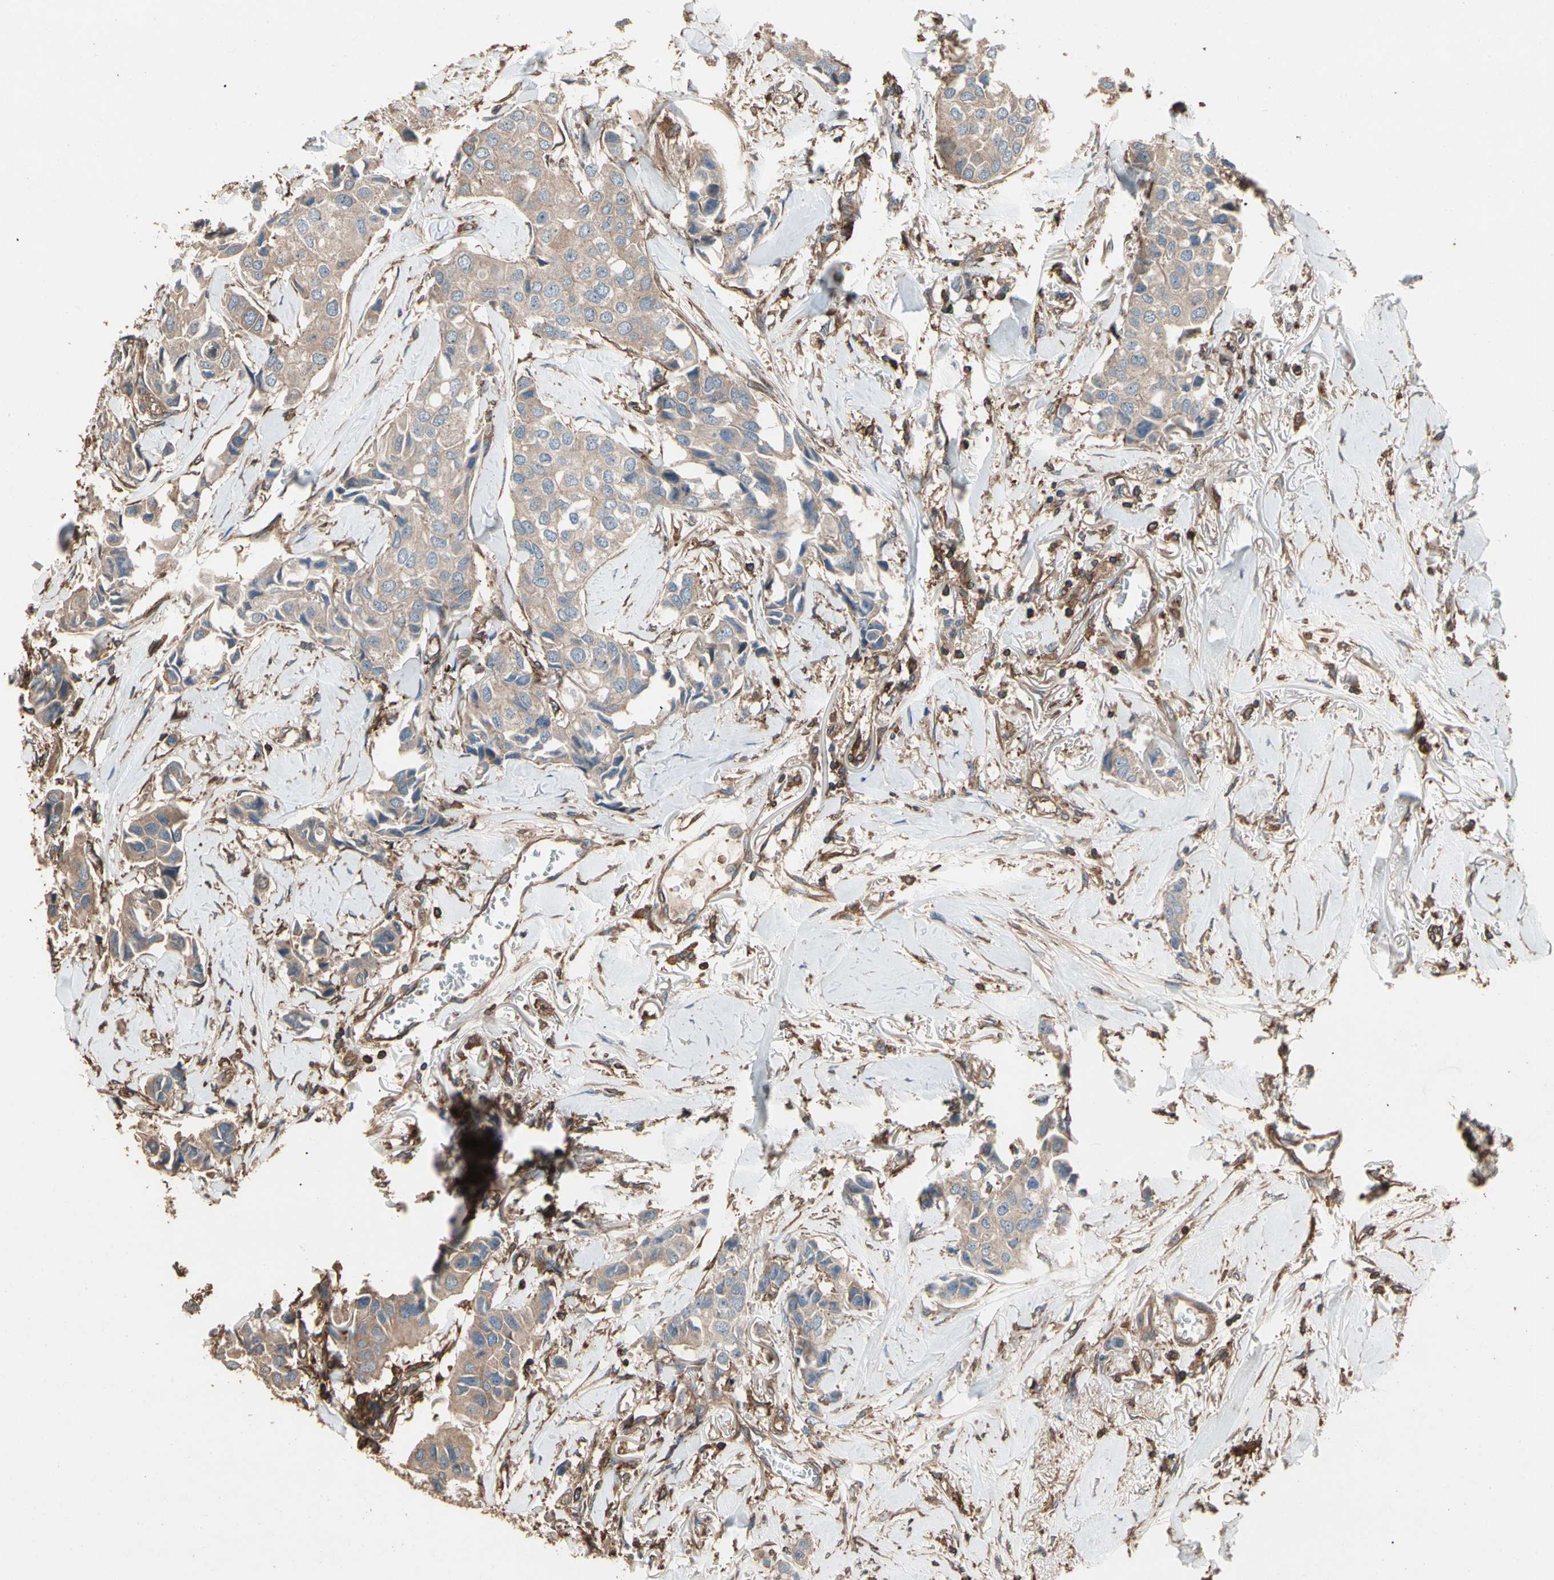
{"staining": {"intensity": "moderate", "quantity": ">75%", "location": "cytoplasmic/membranous"}, "tissue": "breast cancer", "cell_type": "Tumor cells", "image_type": "cancer", "snomed": [{"axis": "morphology", "description": "Duct carcinoma"}, {"axis": "topography", "description": "Breast"}], "caption": "The micrograph reveals a brown stain indicating the presence of a protein in the cytoplasmic/membranous of tumor cells in breast infiltrating ductal carcinoma.", "gene": "AGBL2", "patient": {"sex": "female", "age": 80}}